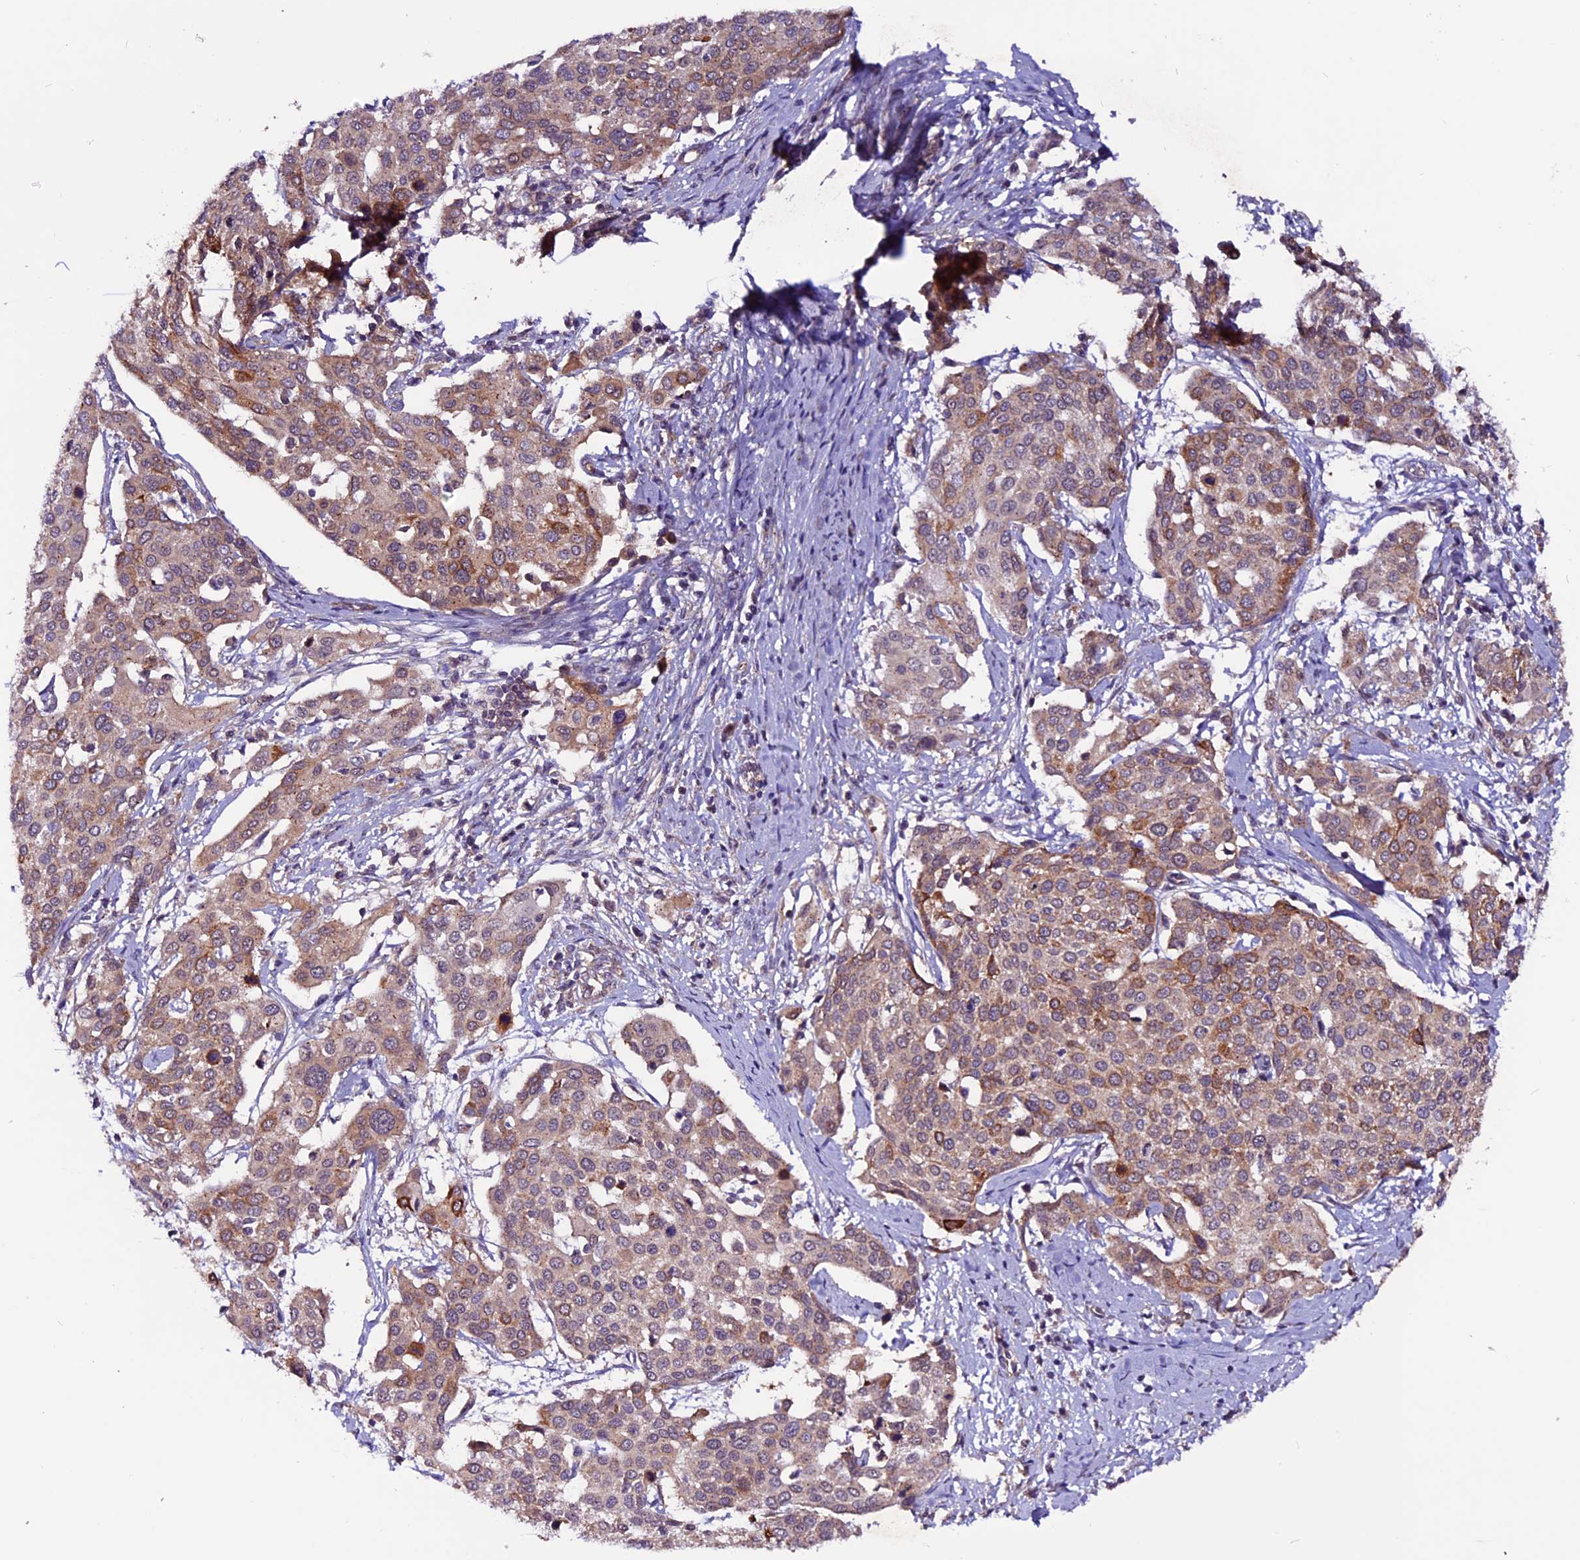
{"staining": {"intensity": "strong", "quantity": "25%-75%", "location": "cytoplasmic/membranous"}, "tissue": "cervical cancer", "cell_type": "Tumor cells", "image_type": "cancer", "snomed": [{"axis": "morphology", "description": "Squamous cell carcinoma, NOS"}, {"axis": "topography", "description": "Cervix"}], "caption": "A brown stain highlights strong cytoplasmic/membranous positivity of a protein in human cervical cancer tumor cells.", "gene": "RINL", "patient": {"sex": "female", "age": 44}}